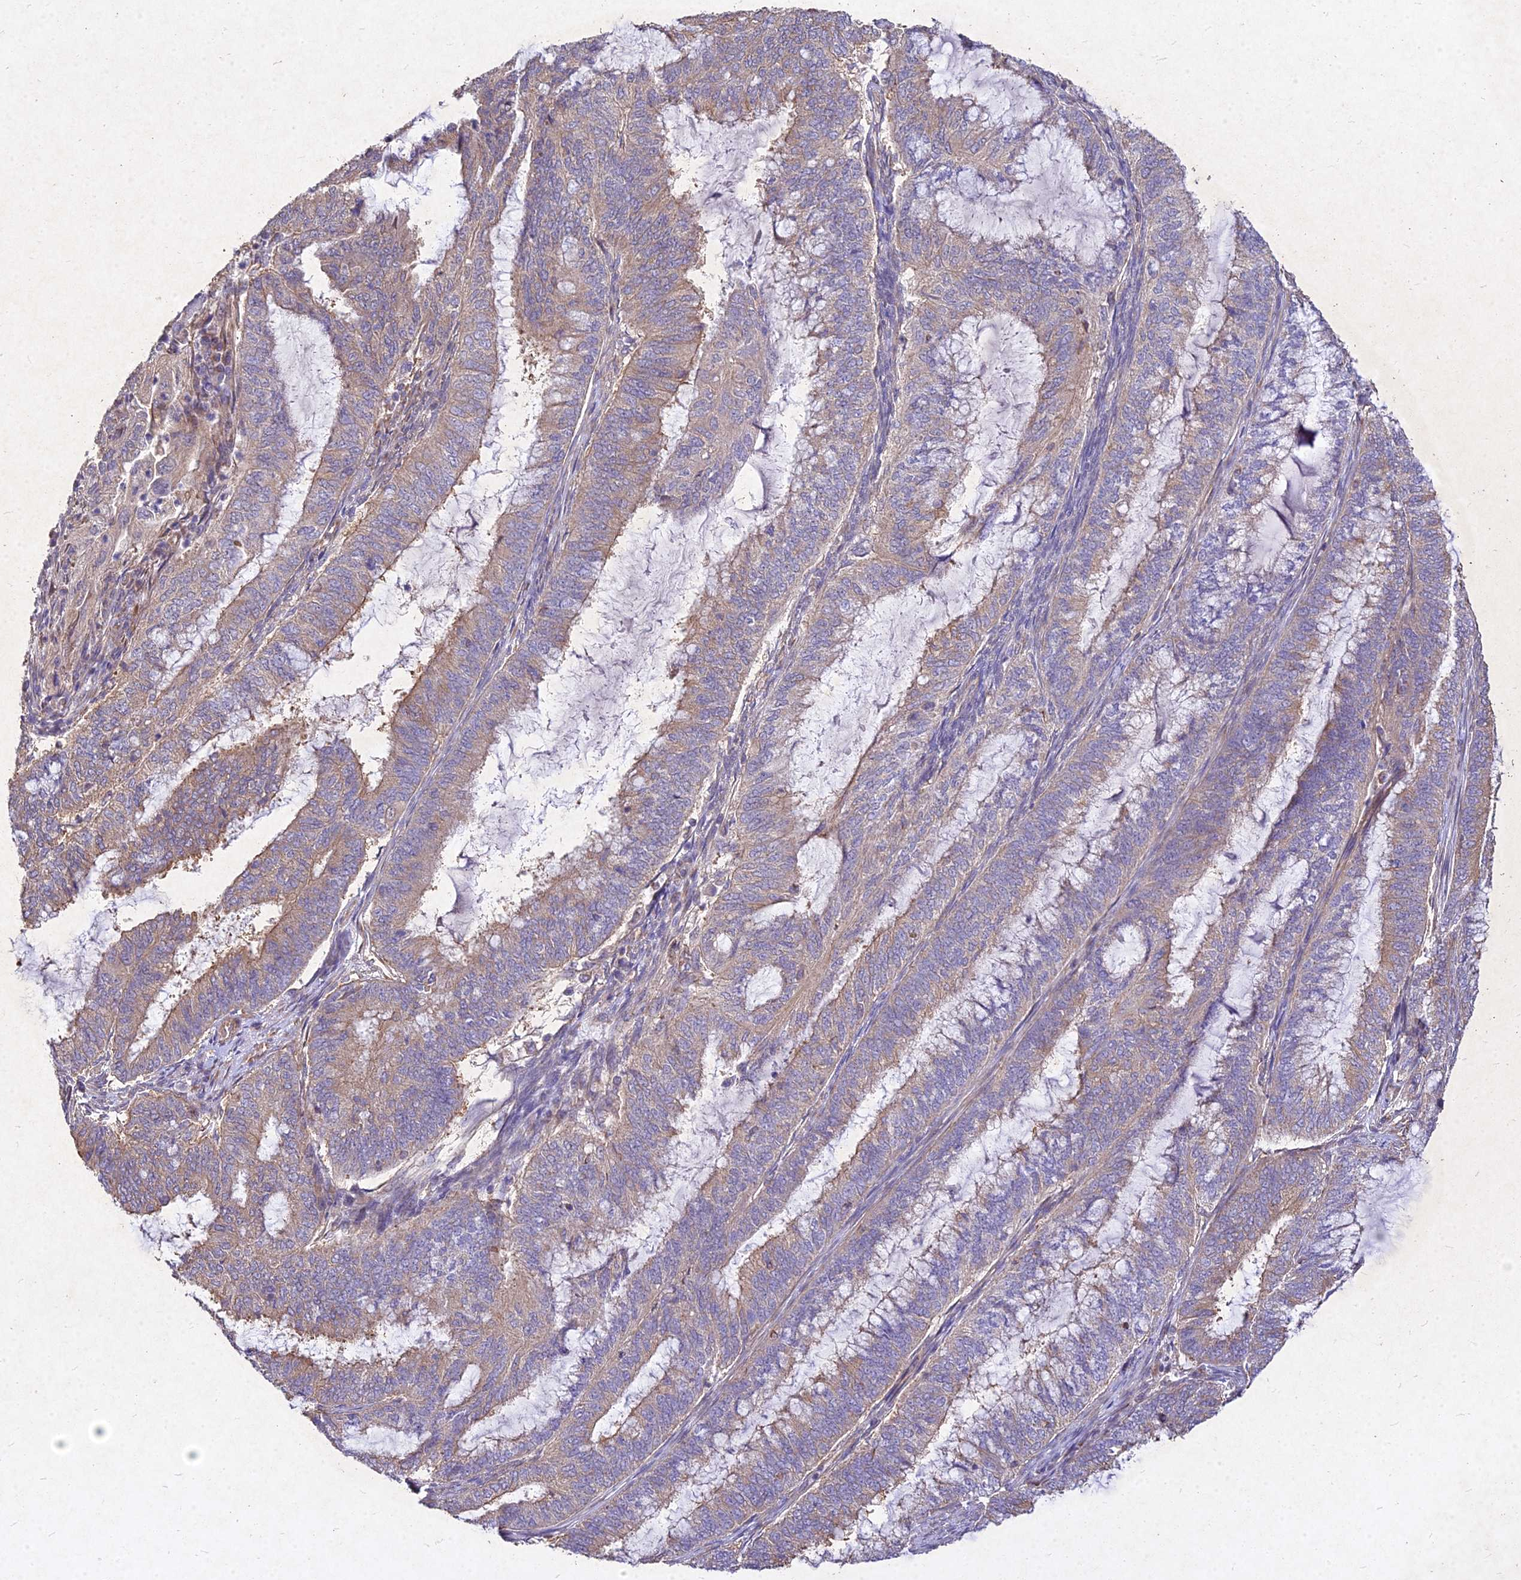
{"staining": {"intensity": "weak", "quantity": "25%-75%", "location": "cytoplasmic/membranous"}, "tissue": "endometrial cancer", "cell_type": "Tumor cells", "image_type": "cancer", "snomed": [{"axis": "morphology", "description": "Adenocarcinoma, NOS"}, {"axis": "topography", "description": "Endometrium"}], "caption": "A micrograph of endometrial cancer stained for a protein demonstrates weak cytoplasmic/membranous brown staining in tumor cells.", "gene": "SKA1", "patient": {"sex": "female", "age": 51}}